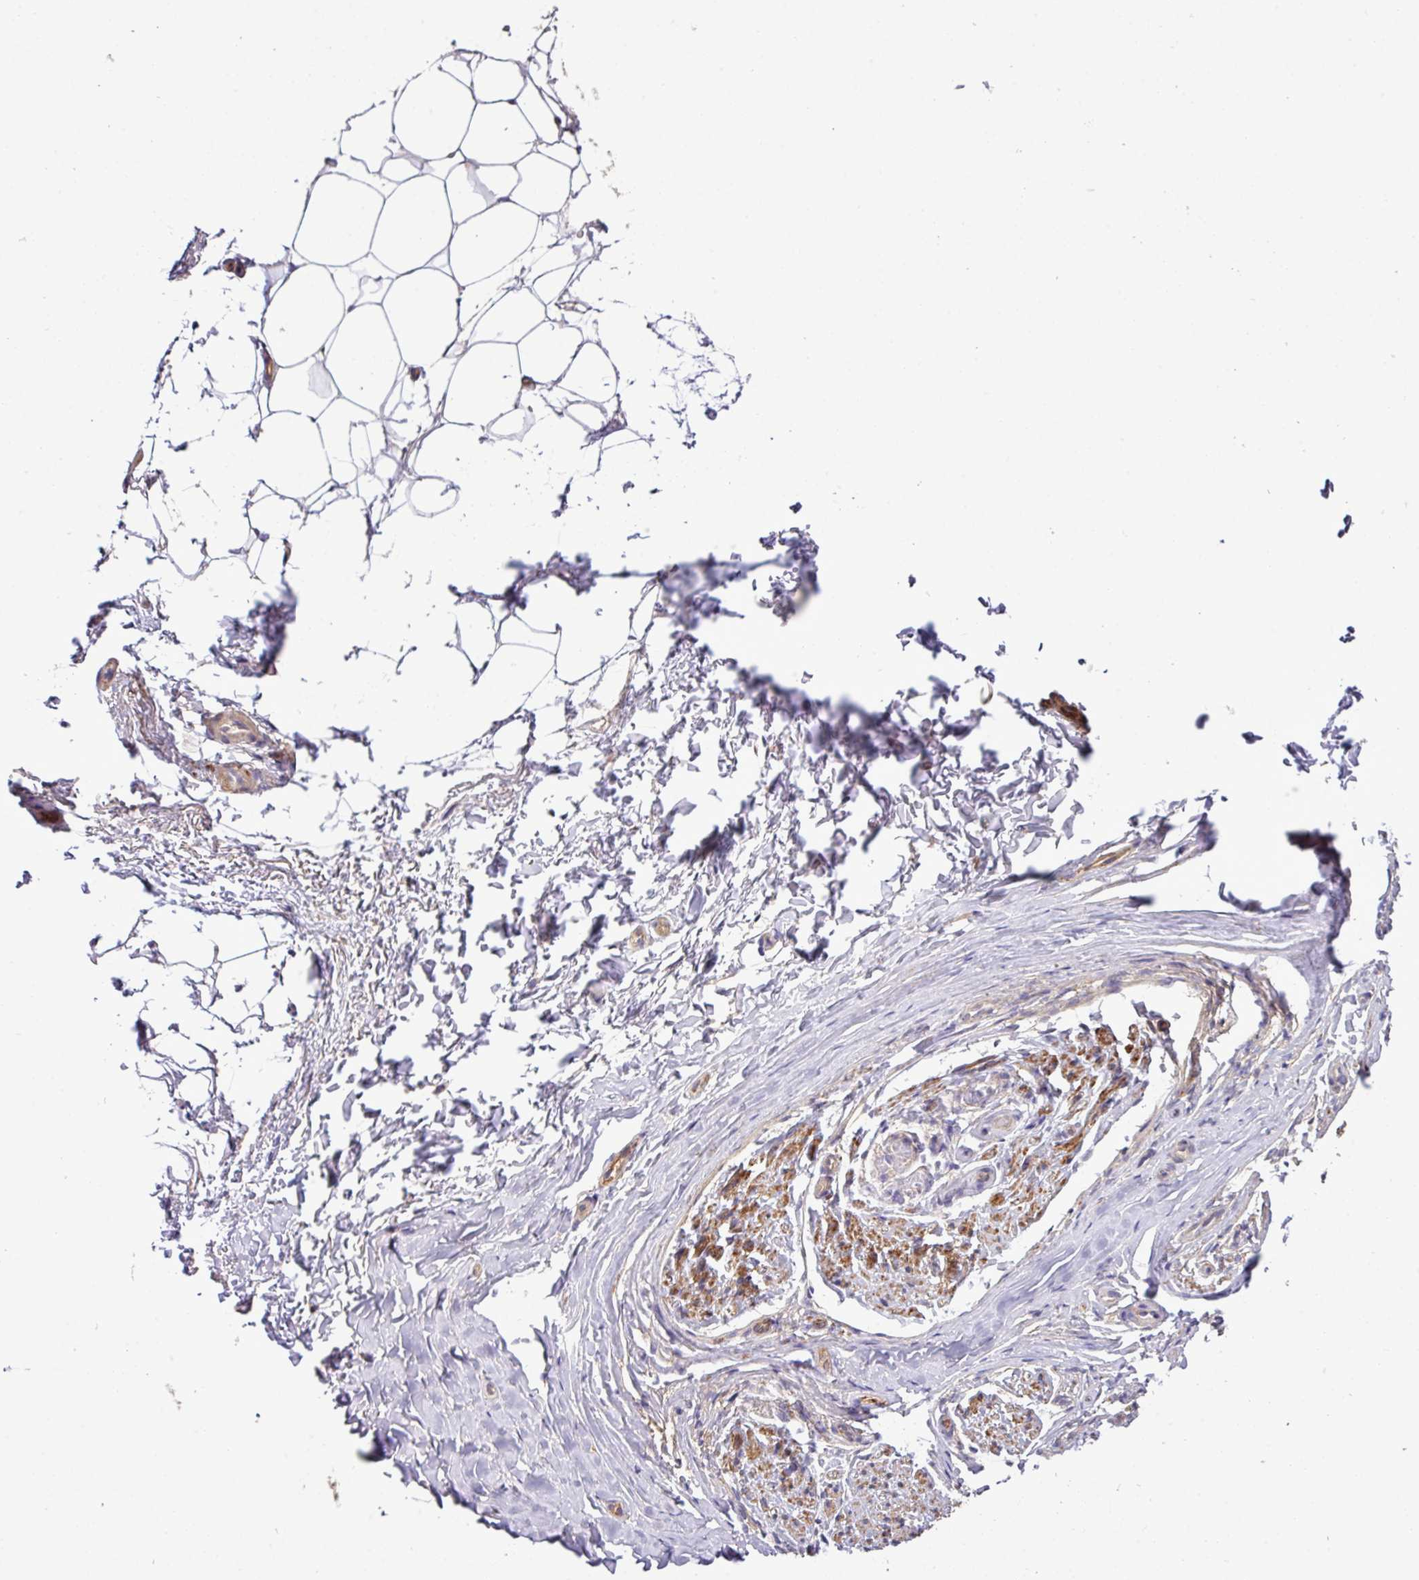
{"staining": {"intensity": "negative", "quantity": "none", "location": "none"}, "tissue": "adipose tissue", "cell_type": "Adipocytes", "image_type": "normal", "snomed": [{"axis": "morphology", "description": "Normal tissue, NOS"}, {"axis": "topography", "description": "Peripheral nerve tissue"}], "caption": "The immunohistochemistry (IHC) photomicrograph has no significant positivity in adipocytes of adipose tissue.", "gene": "XIAP", "patient": {"sex": "female", "age": 61}}